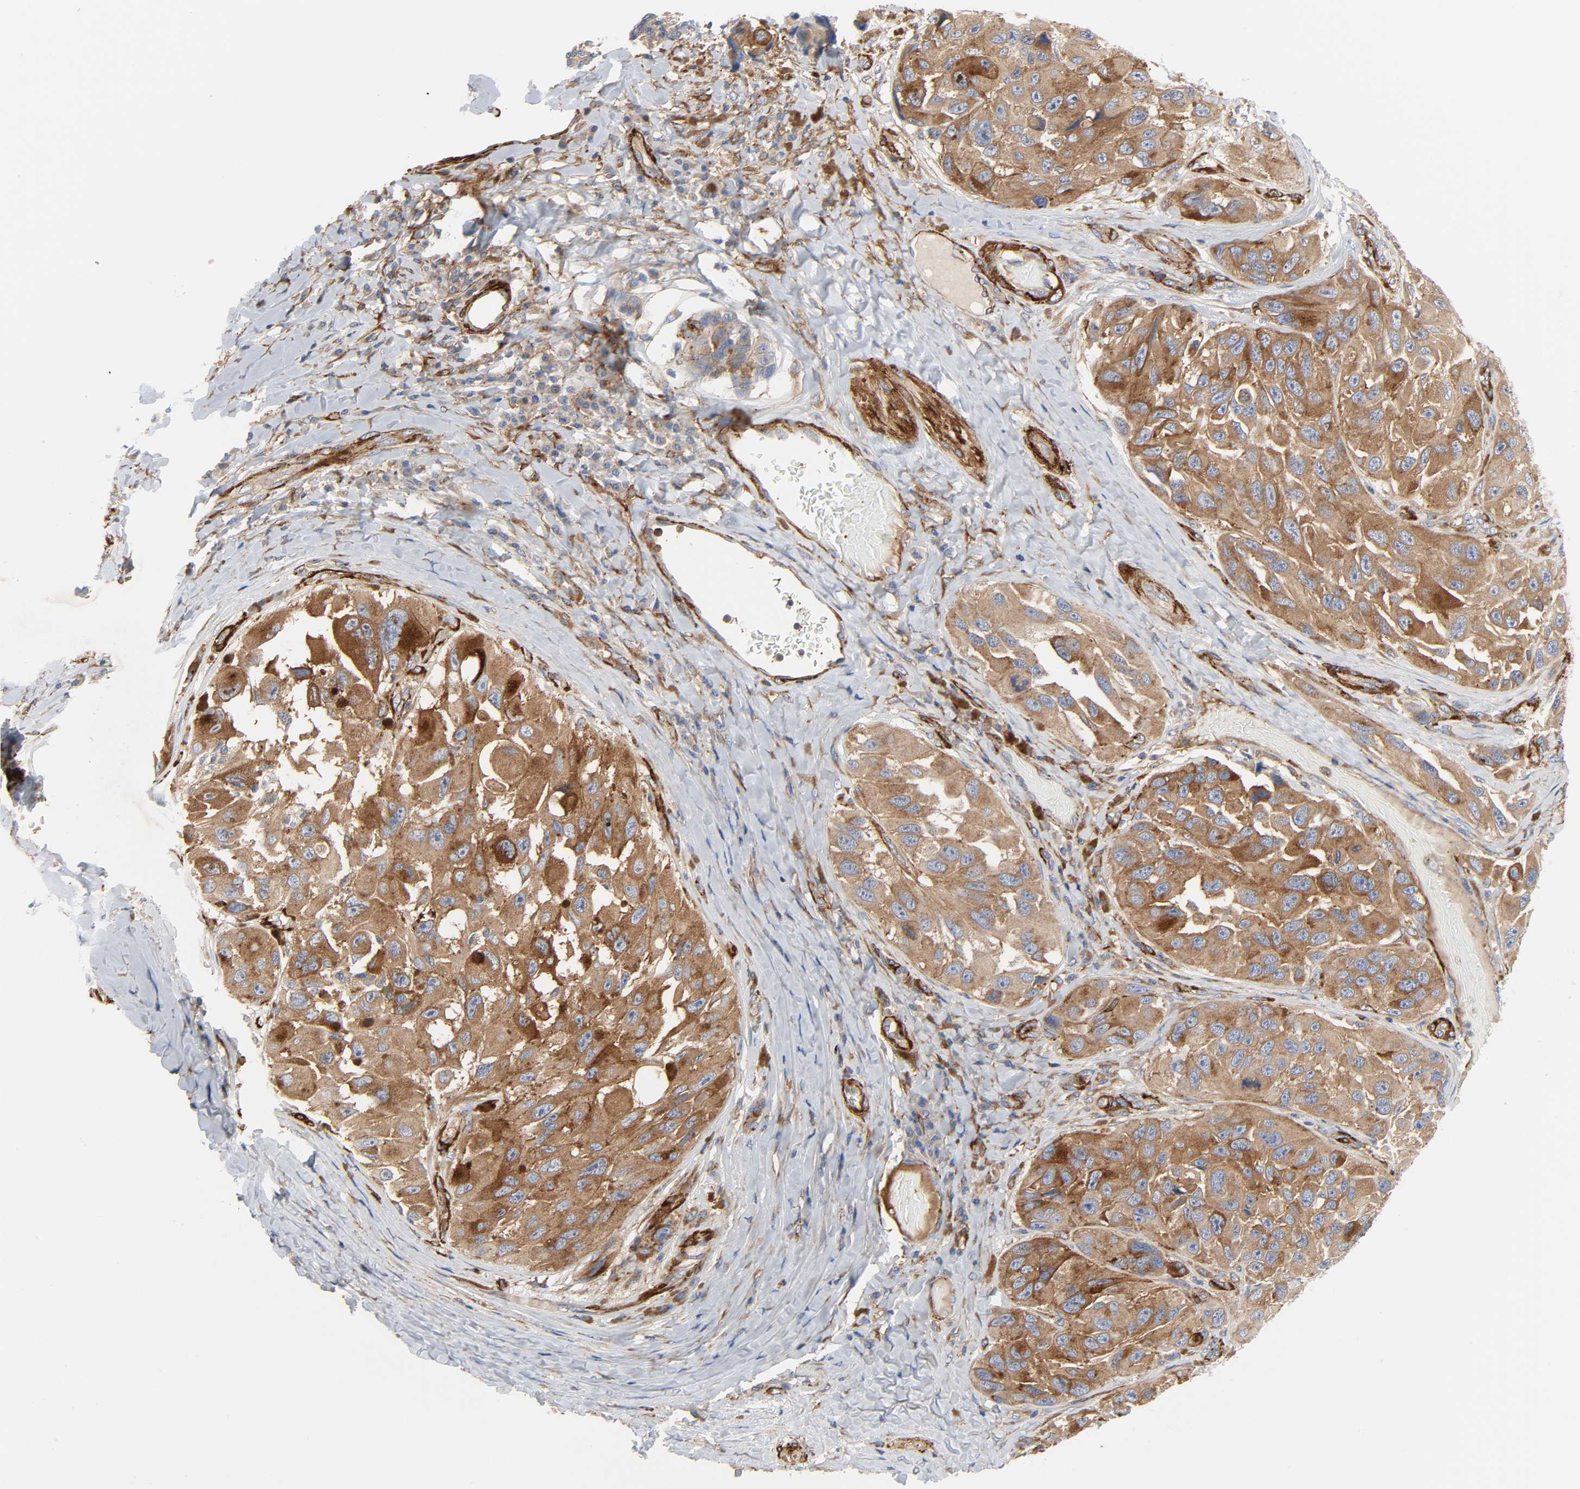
{"staining": {"intensity": "strong", "quantity": ">75%", "location": "cytoplasmic/membranous"}, "tissue": "melanoma", "cell_type": "Tumor cells", "image_type": "cancer", "snomed": [{"axis": "morphology", "description": "Malignant melanoma, NOS"}, {"axis": "topography", "description": "Skin"}], "caption": "This is a micrograph of IHC staining of malignant melanoma, which shows strong staining in the cytoplasmic/membranous of tumor cells.", "gene": "ARHGAP1", "patient": {"sex": "female", "age": 73}}